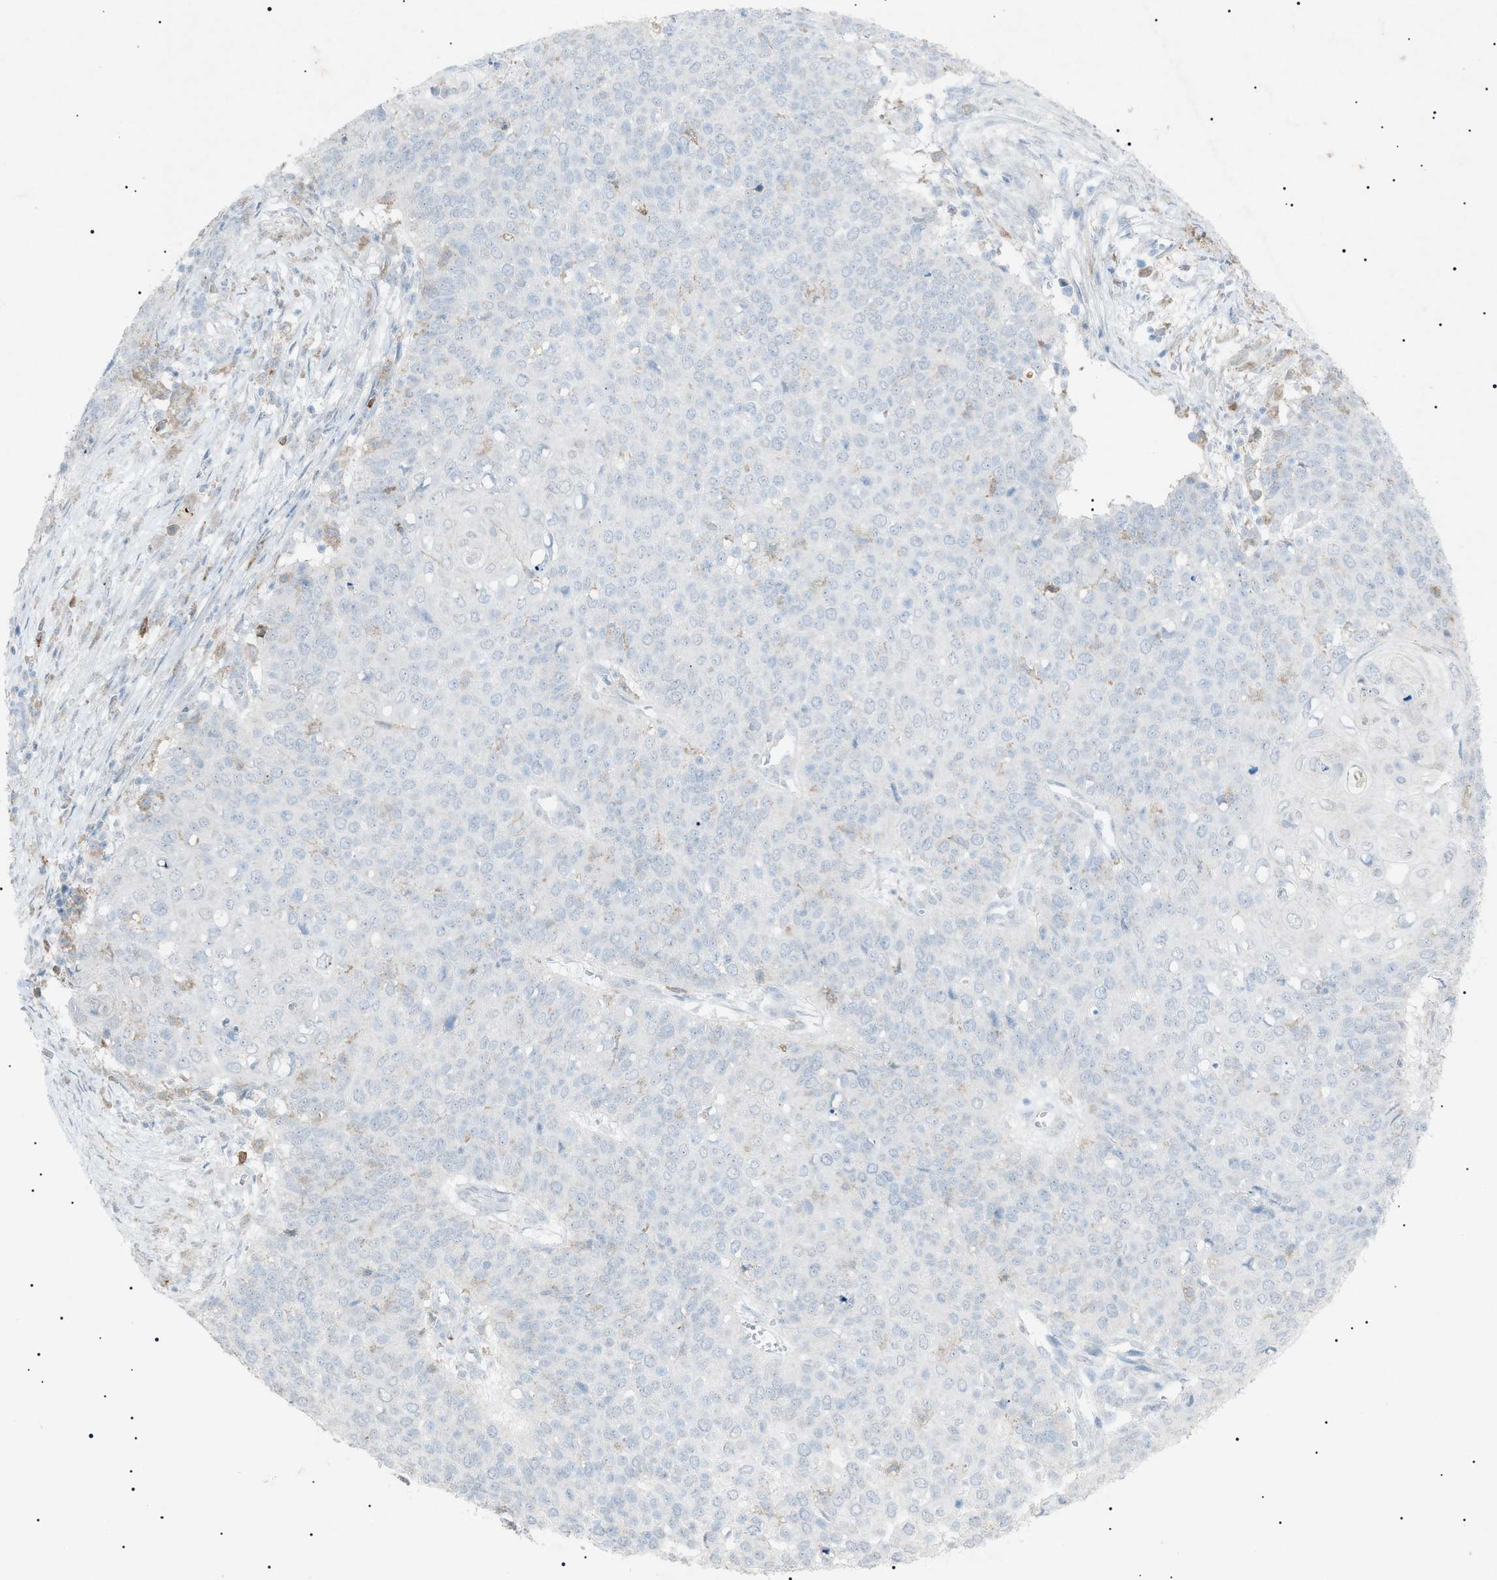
{"staining": {"intensity": "negative", "quantity": "none", "location": "none"}, "tissue": "cervical cancer", "cell_type": "Tumor cells", "image_type": "cancer", "snomed": [{"axis": "morphology", "description": "Squamous cell carcinoma, NOS"}, {"axis": "topography", "description": "Cervix"}], "caption": "IHC image of neoplastic tissue: human cervical squamous cell carcinoma stained with DAB (3,3'-diaminobenzidine) reveals no significant protein expression in tumor cells. Brightfield microscopy of immunohistochemistry stained with DAB (3,3'-diaminobenzidine) (brown) and hematoxylin (blue), captured at high magnification.", "gene": "BTK", "patient": {"sex": "female", "age": 39}}